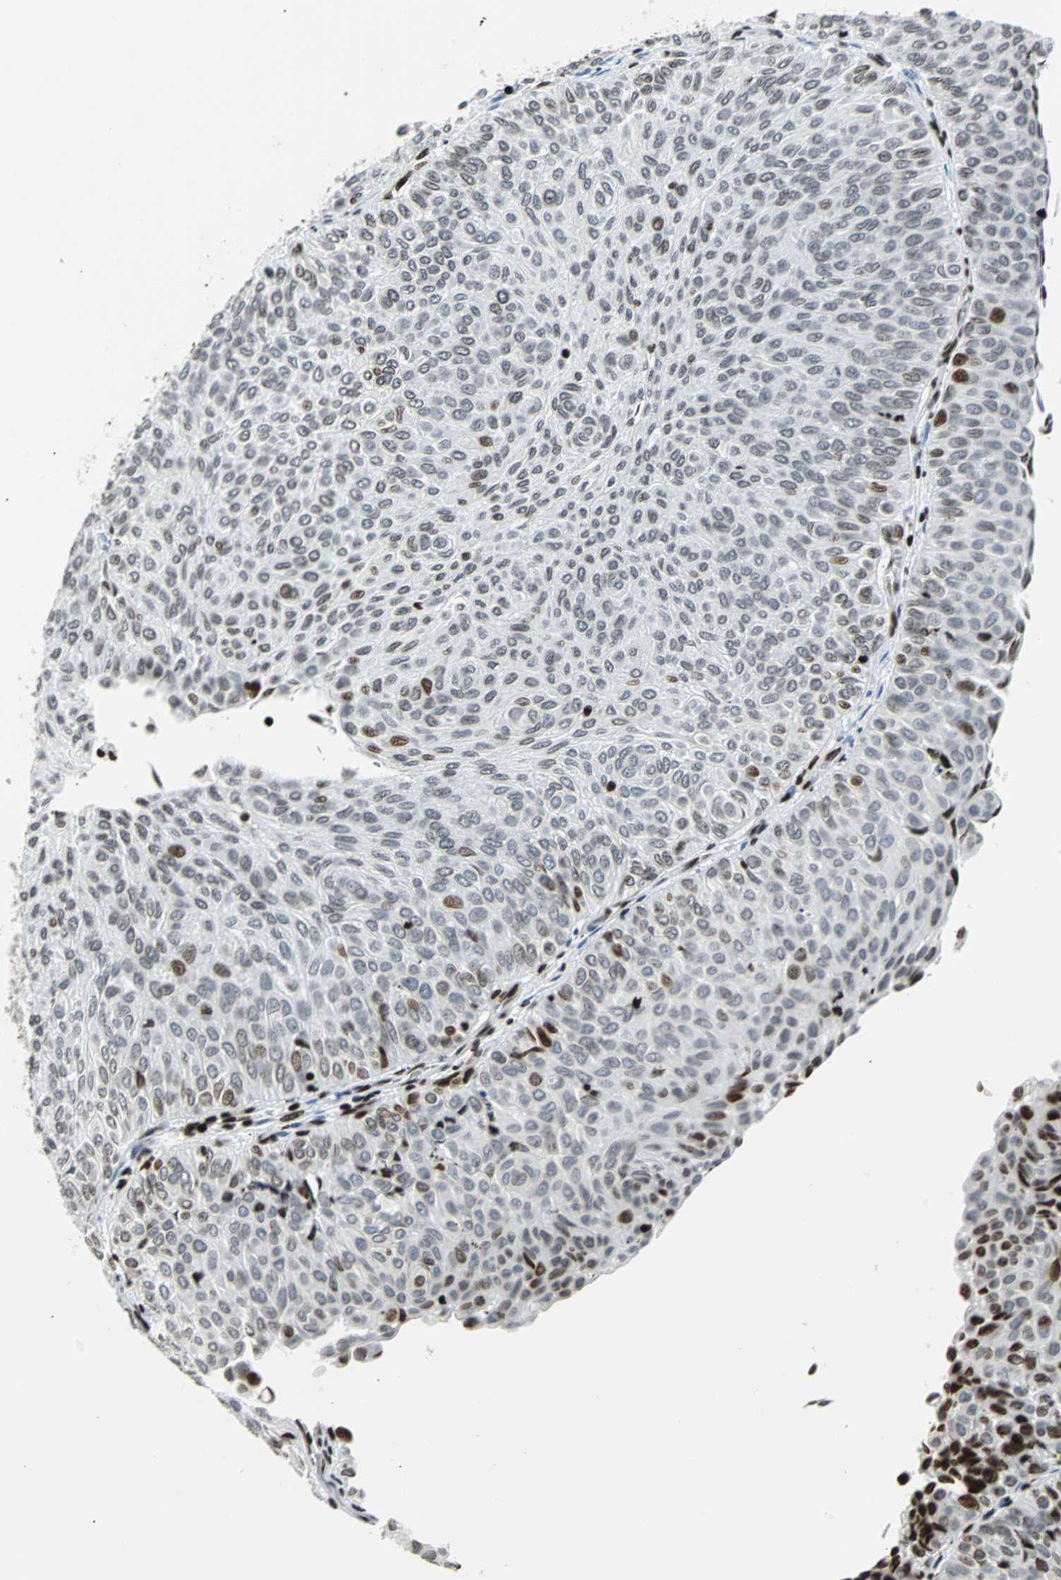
{"staining": {"intensity": "weak", "quantity": "<25%", "location": "nuclear"}, "tissue": "urothelial cancer", "cell_type": "Tumor cells", "image_type": "cancer", "snomed": [{"axis": "morphology", "description": "Urothelial carcinoma, Low grade"}, {"axis": "topography", "description": "Urinary bladder"}], "caption": "Tumor cells are negative for brown protein staining in low-grade urothelial carcinoma.", "gene": "ZNF131", "patient": {"sex": "male", "age": 78}}